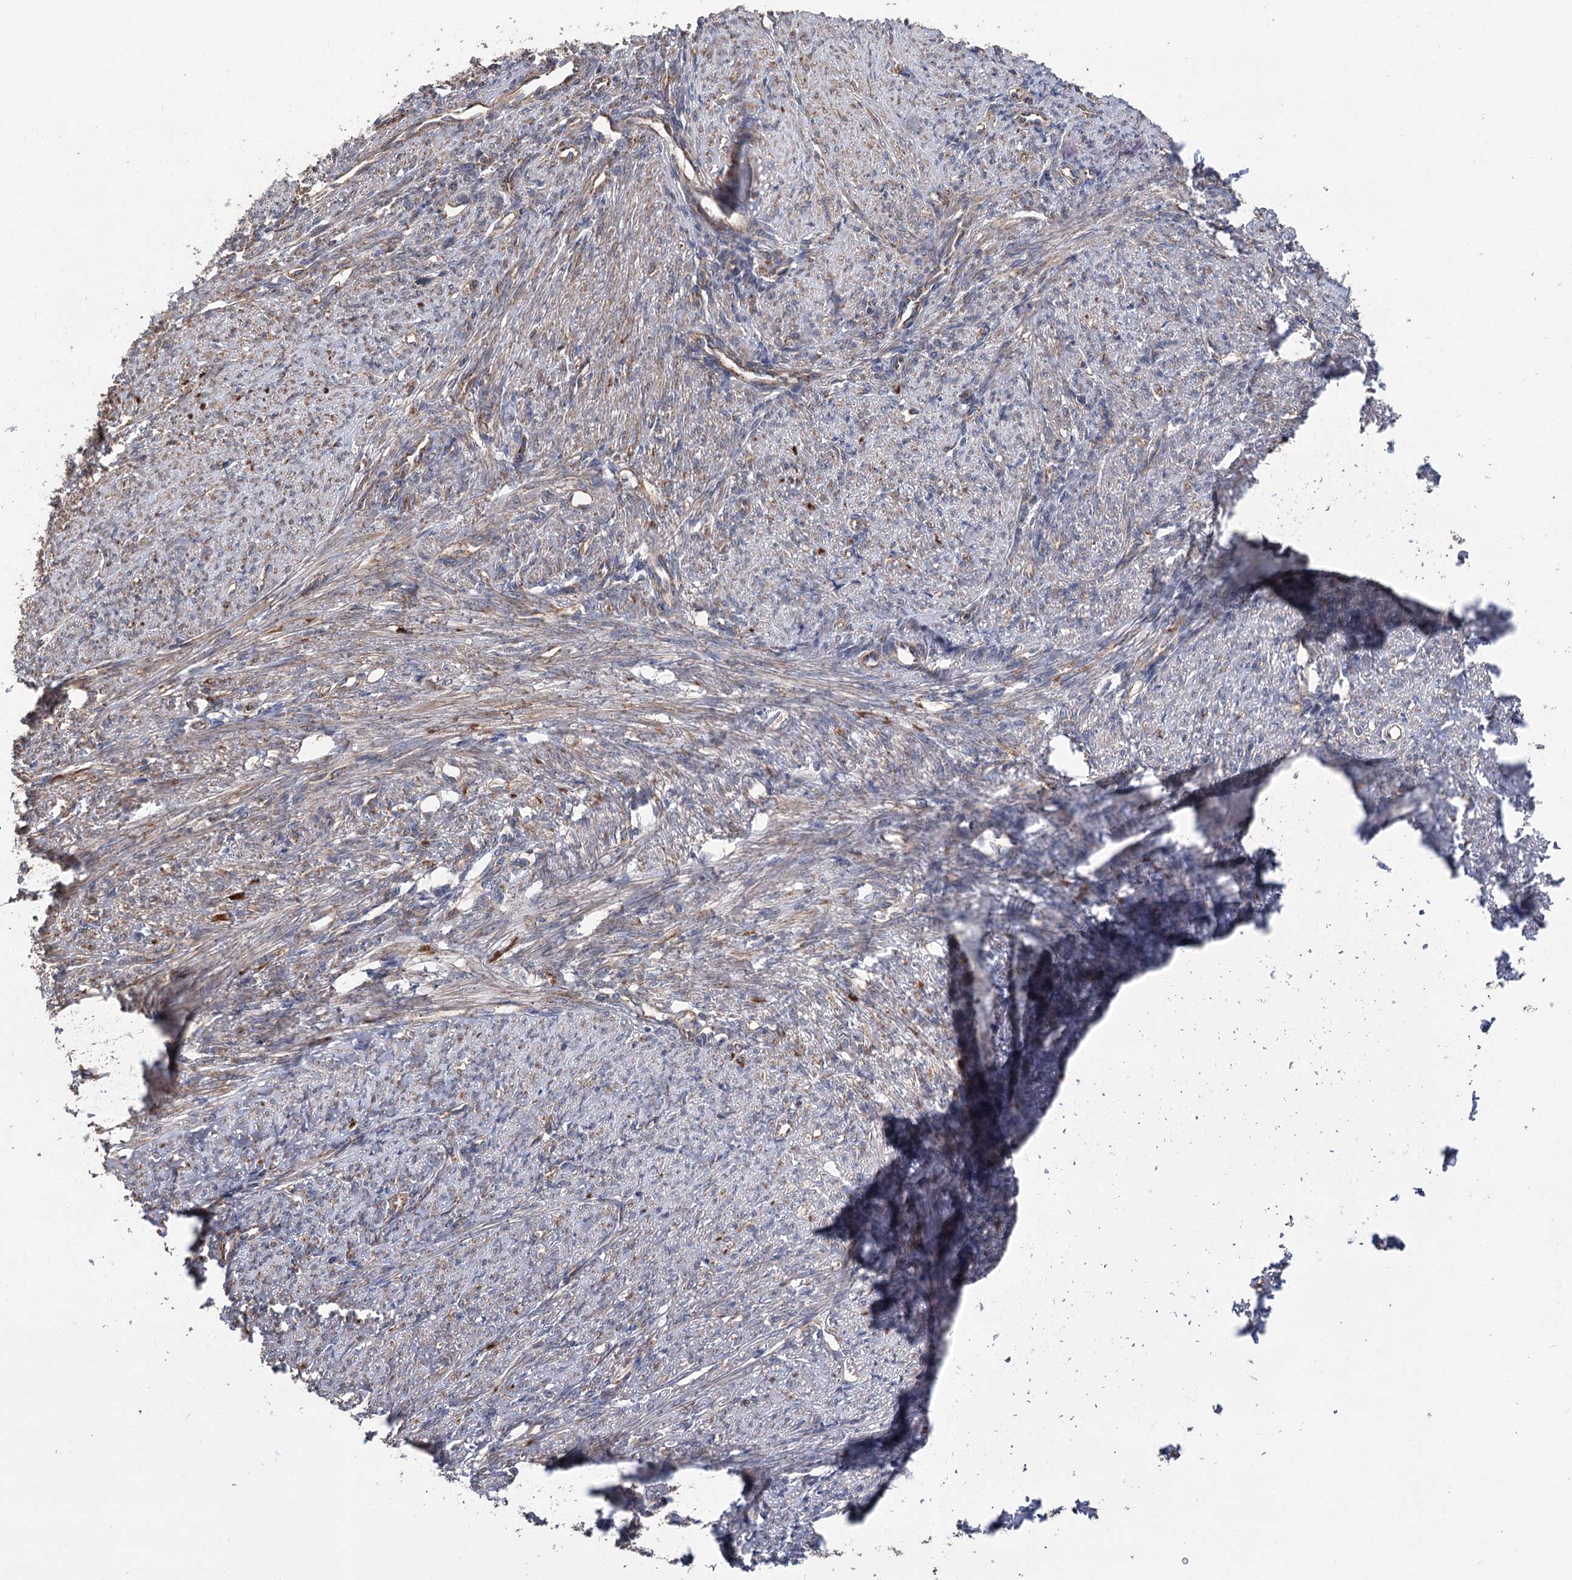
{"staining": {"intensity": "moderate", "quantity": ">75%", "location": "cytoplasmic/membranous"}, "tissue": "smooth muscle", "cell_type": "Smooth muscle cells", "image_type": "normal", "snomed": [{"axis": "morphology", "description": "Normal tissue, NOS"}, {"axis": "topography", "description": "Smooth muscle"}, {"axis": "topography", "description": "Uterus"}], "caption": "Immunohistochemical staining of normal smooth muscle reveals moderate cytoplasmic/membranous protein staining in approximately >75% of smooth muscle cells. The staining was performed using DAB (3,3'-diaminobenzidine) to visualize the protein expression in brown, while the nuclei were stained in blue with hematoxylin (Magnification: 20x).", "gene": "RWDD4", "patient": {"sex": "female", "age": 59}}